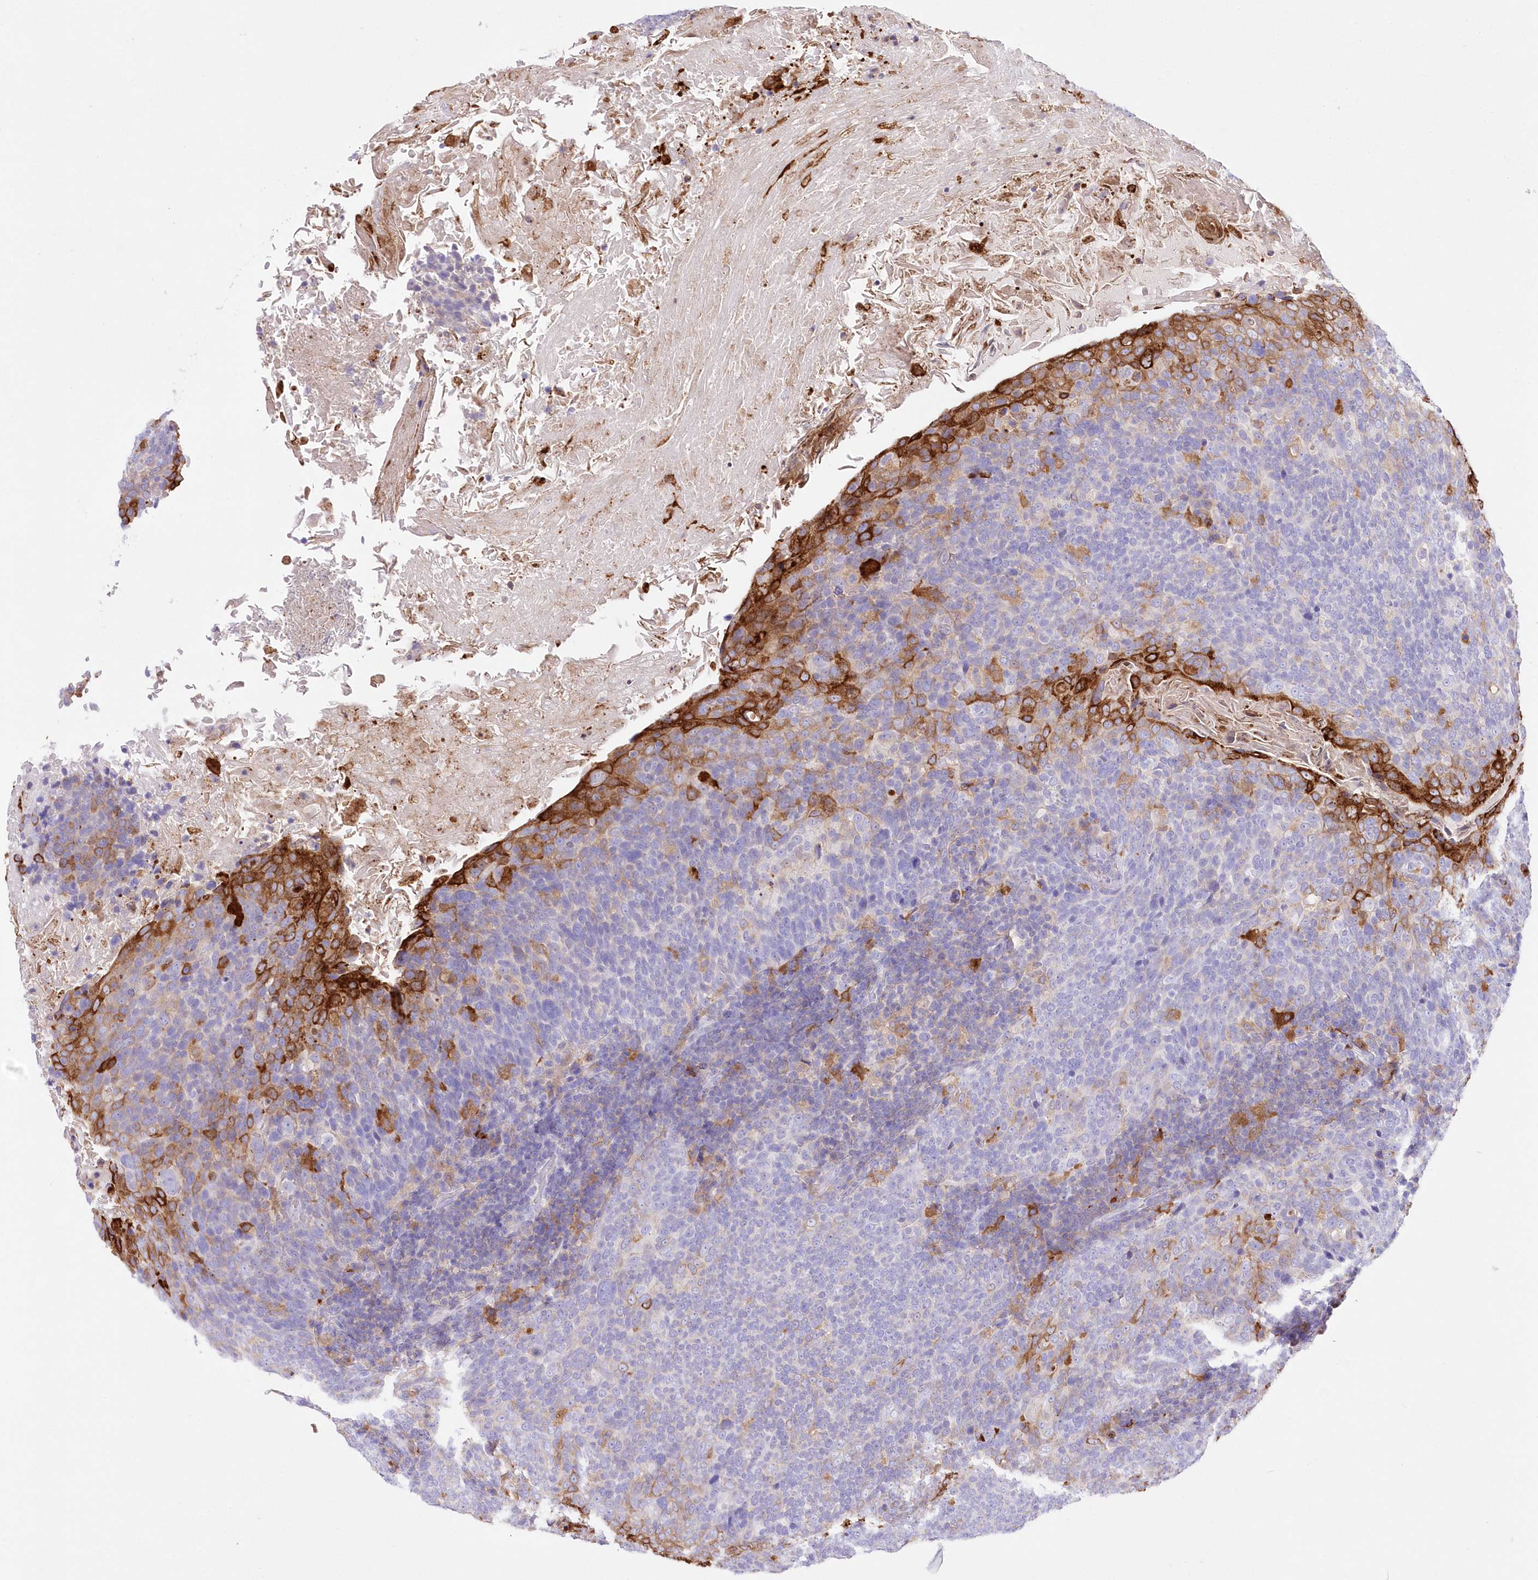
{"staining": {"intensity": "strong", "quantity": "<25%", "location": "cytoplasmic/membranous"}, "tissue": "head and neck cancer", "cell_type": "Tumor cells", "image_type": "cancer", "snomed": [{"axis": "morphology", "description": "Squamous cell carcinoma, NOS"}, {"axis": "morphology", "description": "Squamous cell carcinoma, metastatic, NOS"}, {"axis": "topography", "description": "Lymph node"}, {"axis": "topography", "description": "Head-Neck"}], "caption": "DAB immunohistochemical staining of squamous cell carcinoma (head and neck) displays strong cytoplasmic/membranous protein positivity in about <25% of tumor cells. (DAB IHC with brightfield microscopy, high magnification).", "gene": "DNAJC19", "patient": {"sex": "male", "age": 62}}